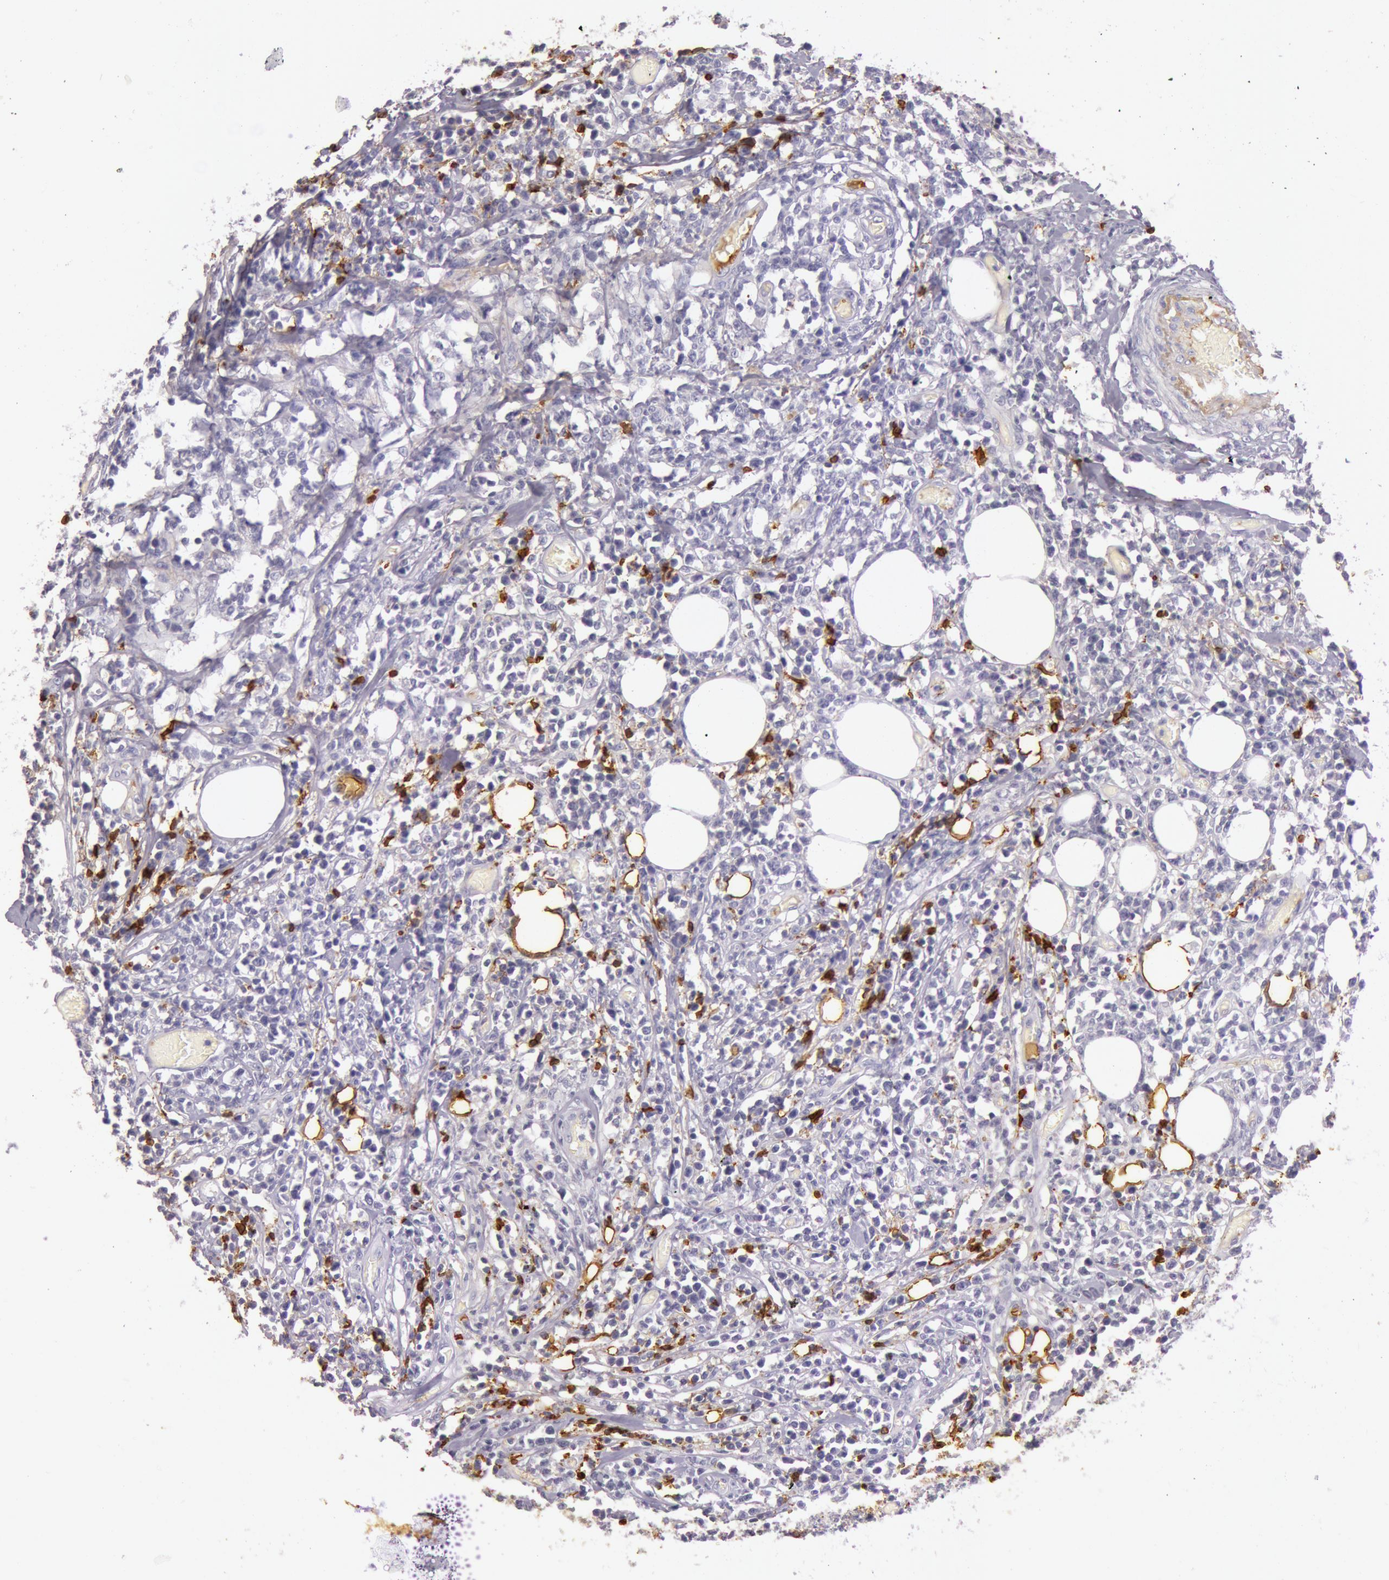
{"staining": {"intensity": "negative", "quantity": "none", "location": "none"}, "tissue": "lymphoma", "cell_type": "Tumor cells", "image_type": "cancer", "snomed": [{"axis": "morphology", "description": "Malignant lymphoma, non-Hodgkin's type, High grade"}, {"axis": "topography", "description": "Colon"}], "caption": "This is an immunohistochemistry (IHC) micrograph of lymphoma. There is no staining in tumor cells.", "gene": "C4BPA", "patient": {"sex": "male", "age": 82}}